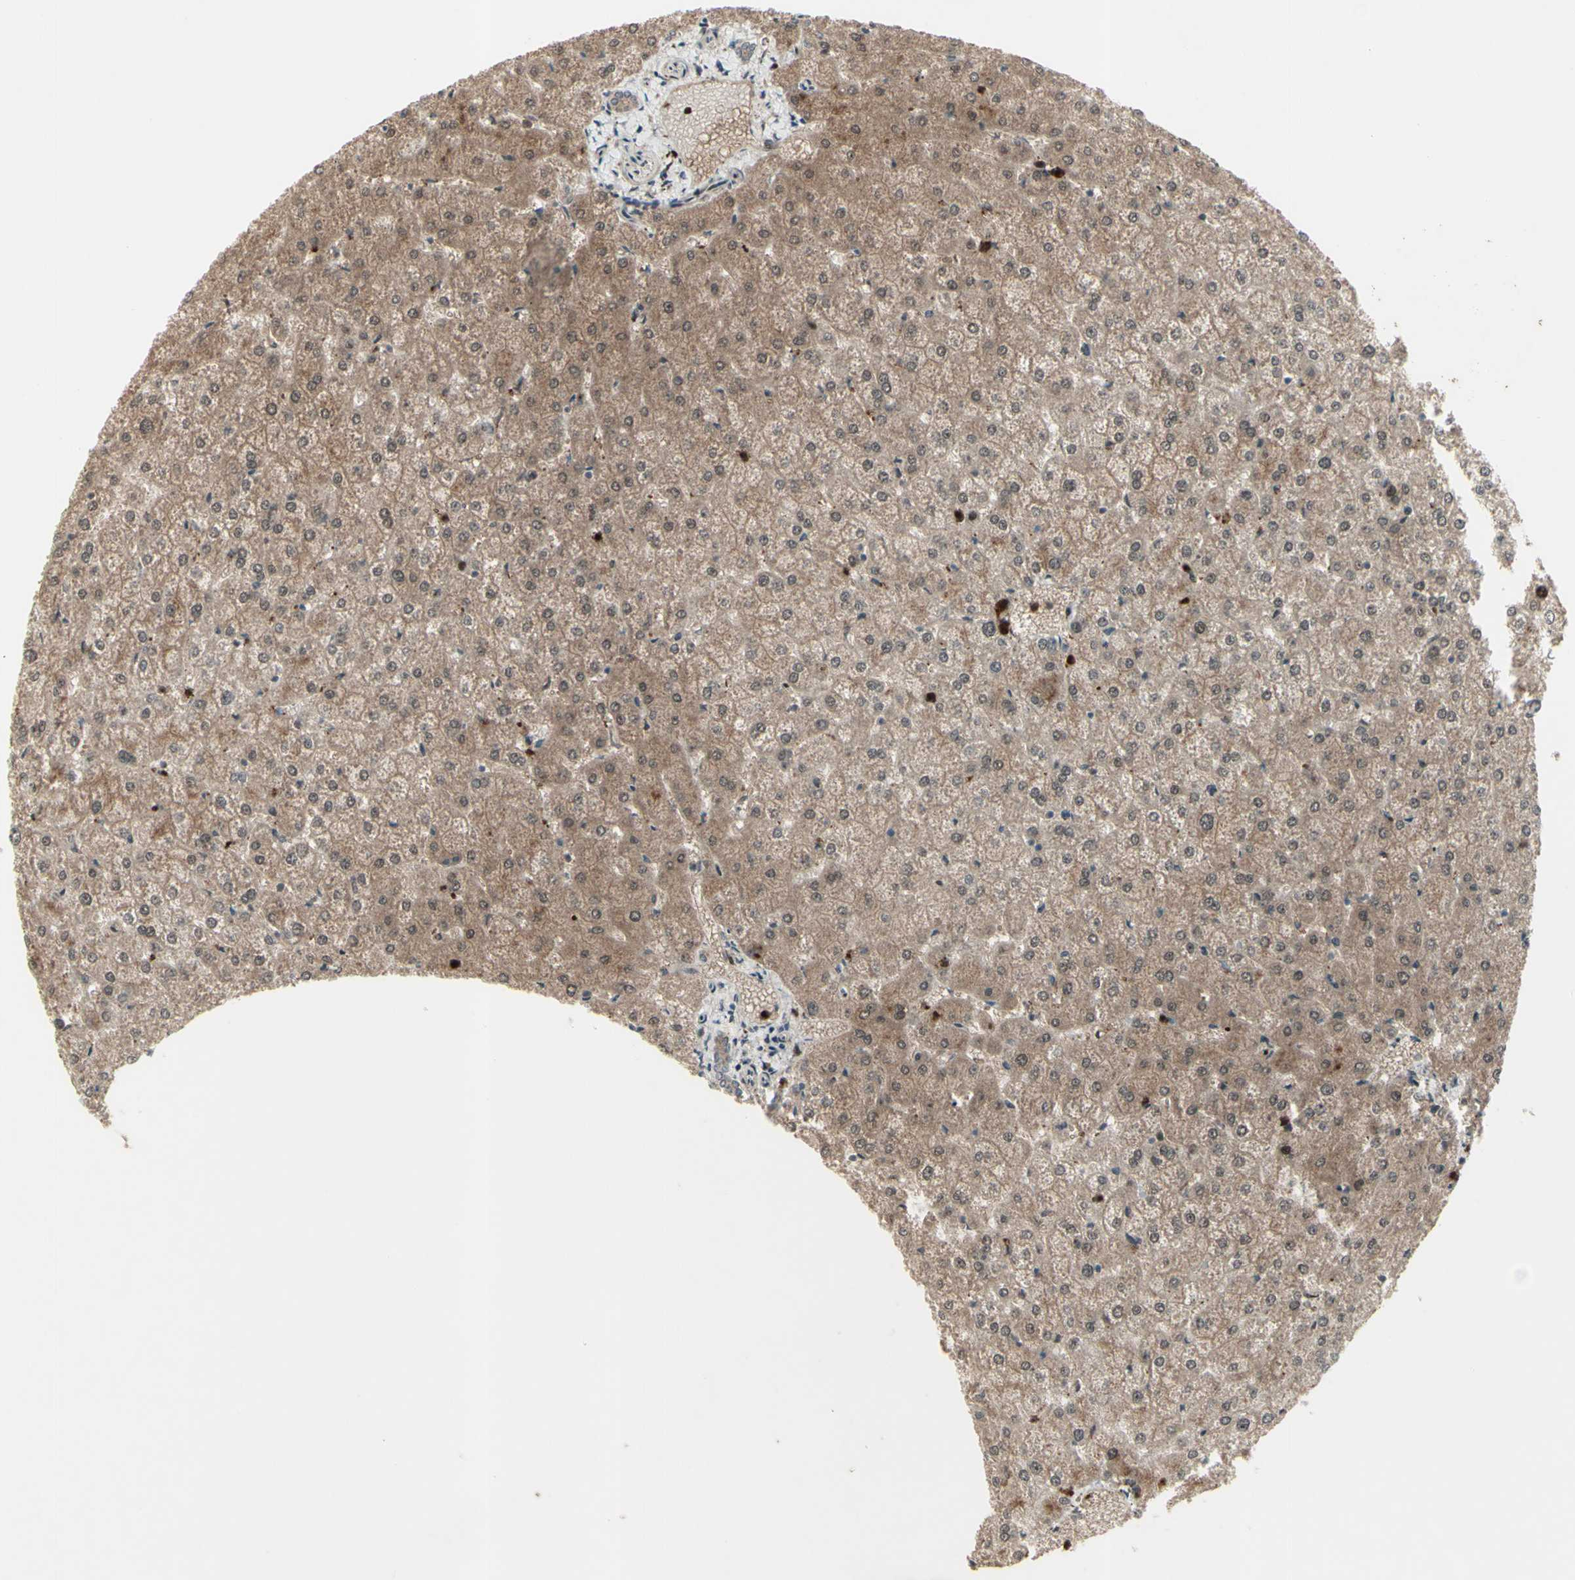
{"staining": {"intensity": "moderate", "quantity": ">75%", "location": "cytoplasmic/membranous"}, "tissue": "liver", "cell_type": "Cholangiocytes", "image_type": "normal", "snomed": [{"axis": "morphology", "description": "Normal tissue, NOS"}, {"axis": "topography", "description": "Liver"}], "caption": "Immunohistochemistry image of benign liver: human liver stained using immunohistochemistry (IHC) demonstrates medium levels of moderate protein expression localized specifically in the cytoplasmic/membranous of cholangiocytes, appearing as a cytoplasmic/membranous brown color.", "gene": "MLF2", "patient": {"sex": "female", "age": 32}}